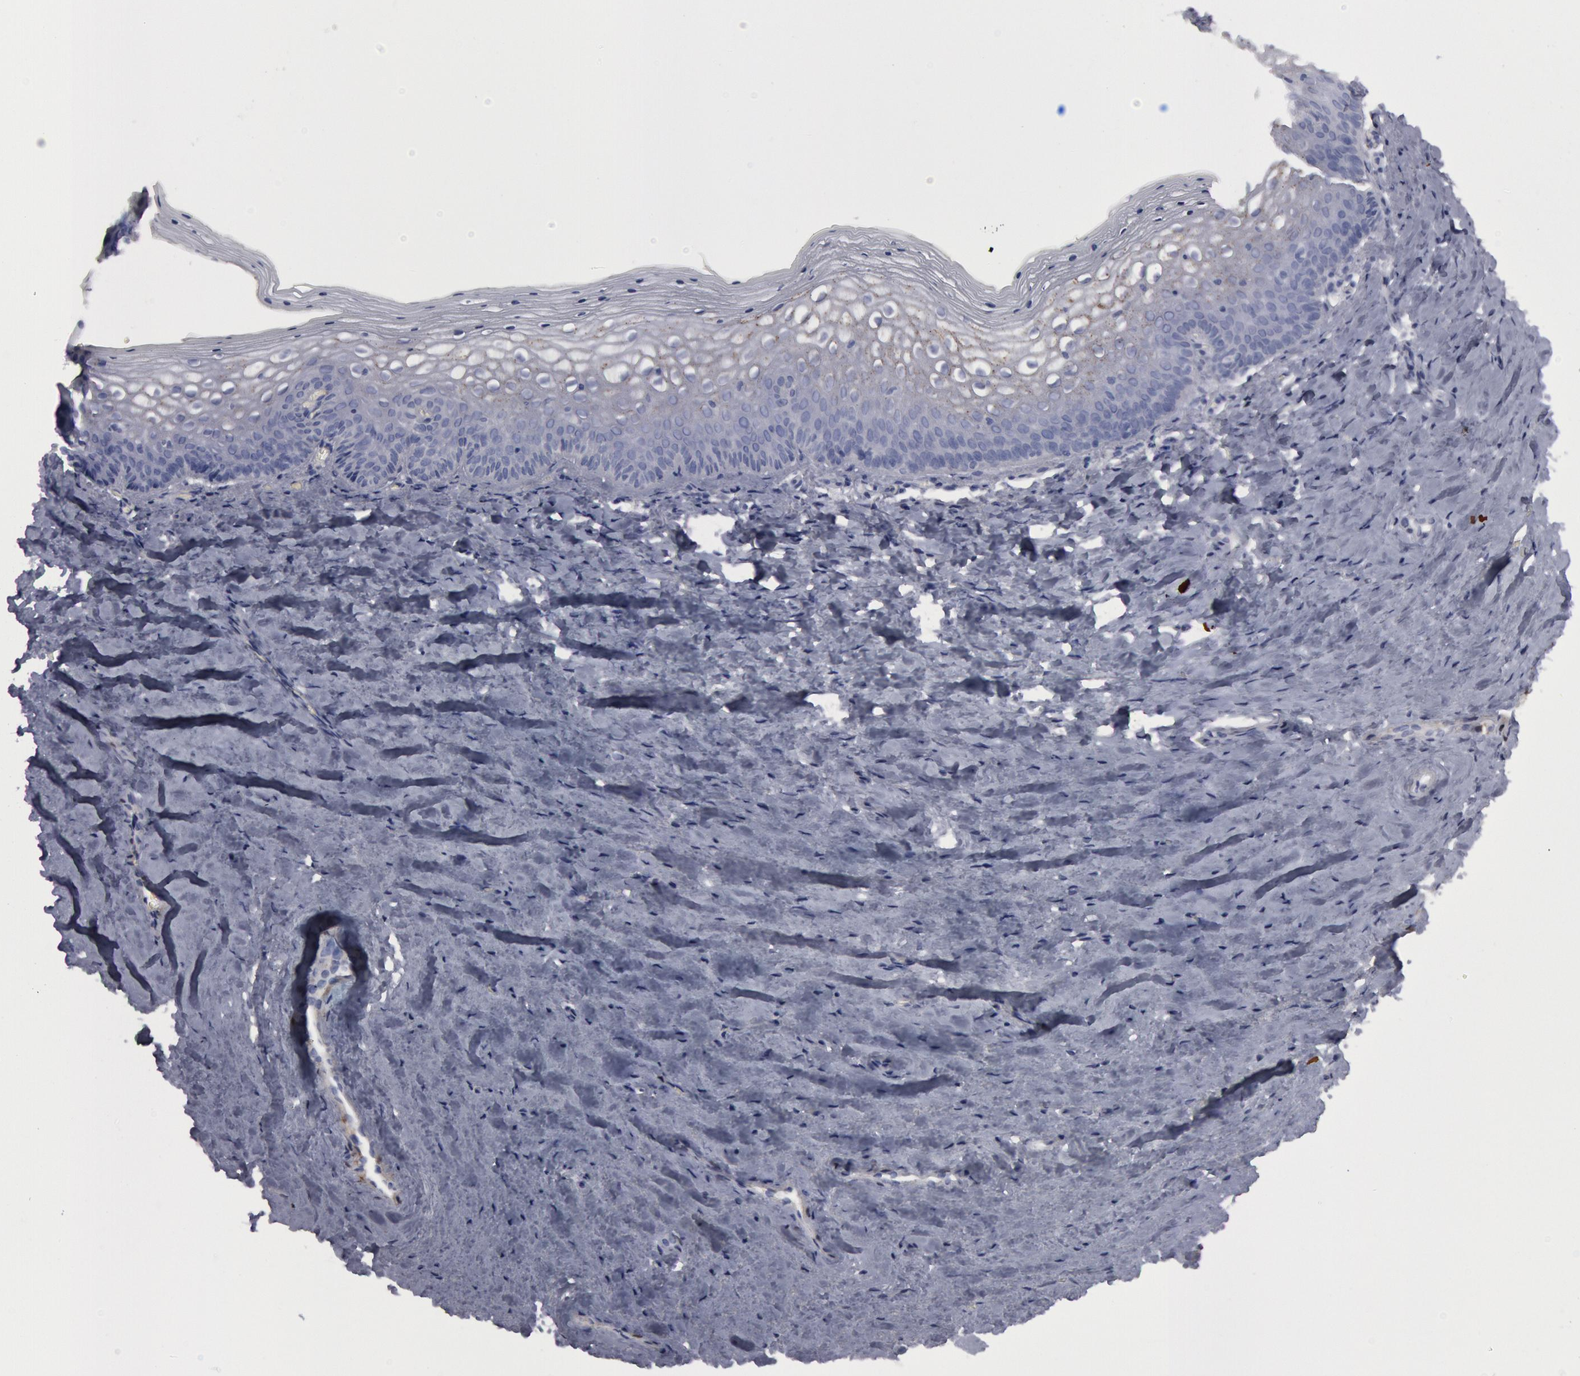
{"staining": {"intensity": "weak", "quantity": "<25%", "location": "cytoplasmic/membranous"}, "tissue": "vagina", "cell_type": "Squamous epithelial cells", "image_type": "normal", "snomed": [{"axis": "morphology", "description": "Normal tissue, NOS"}, {"axis": "topography", "description": "Vagina"}], "caption": "This is an immunohistochemistry (IHC) photomicrograph of benign vagina. There is no positivity in squamous epithelial cells.", "gene": "FHL1", "patient": {"sex": "female", "age": 46}}